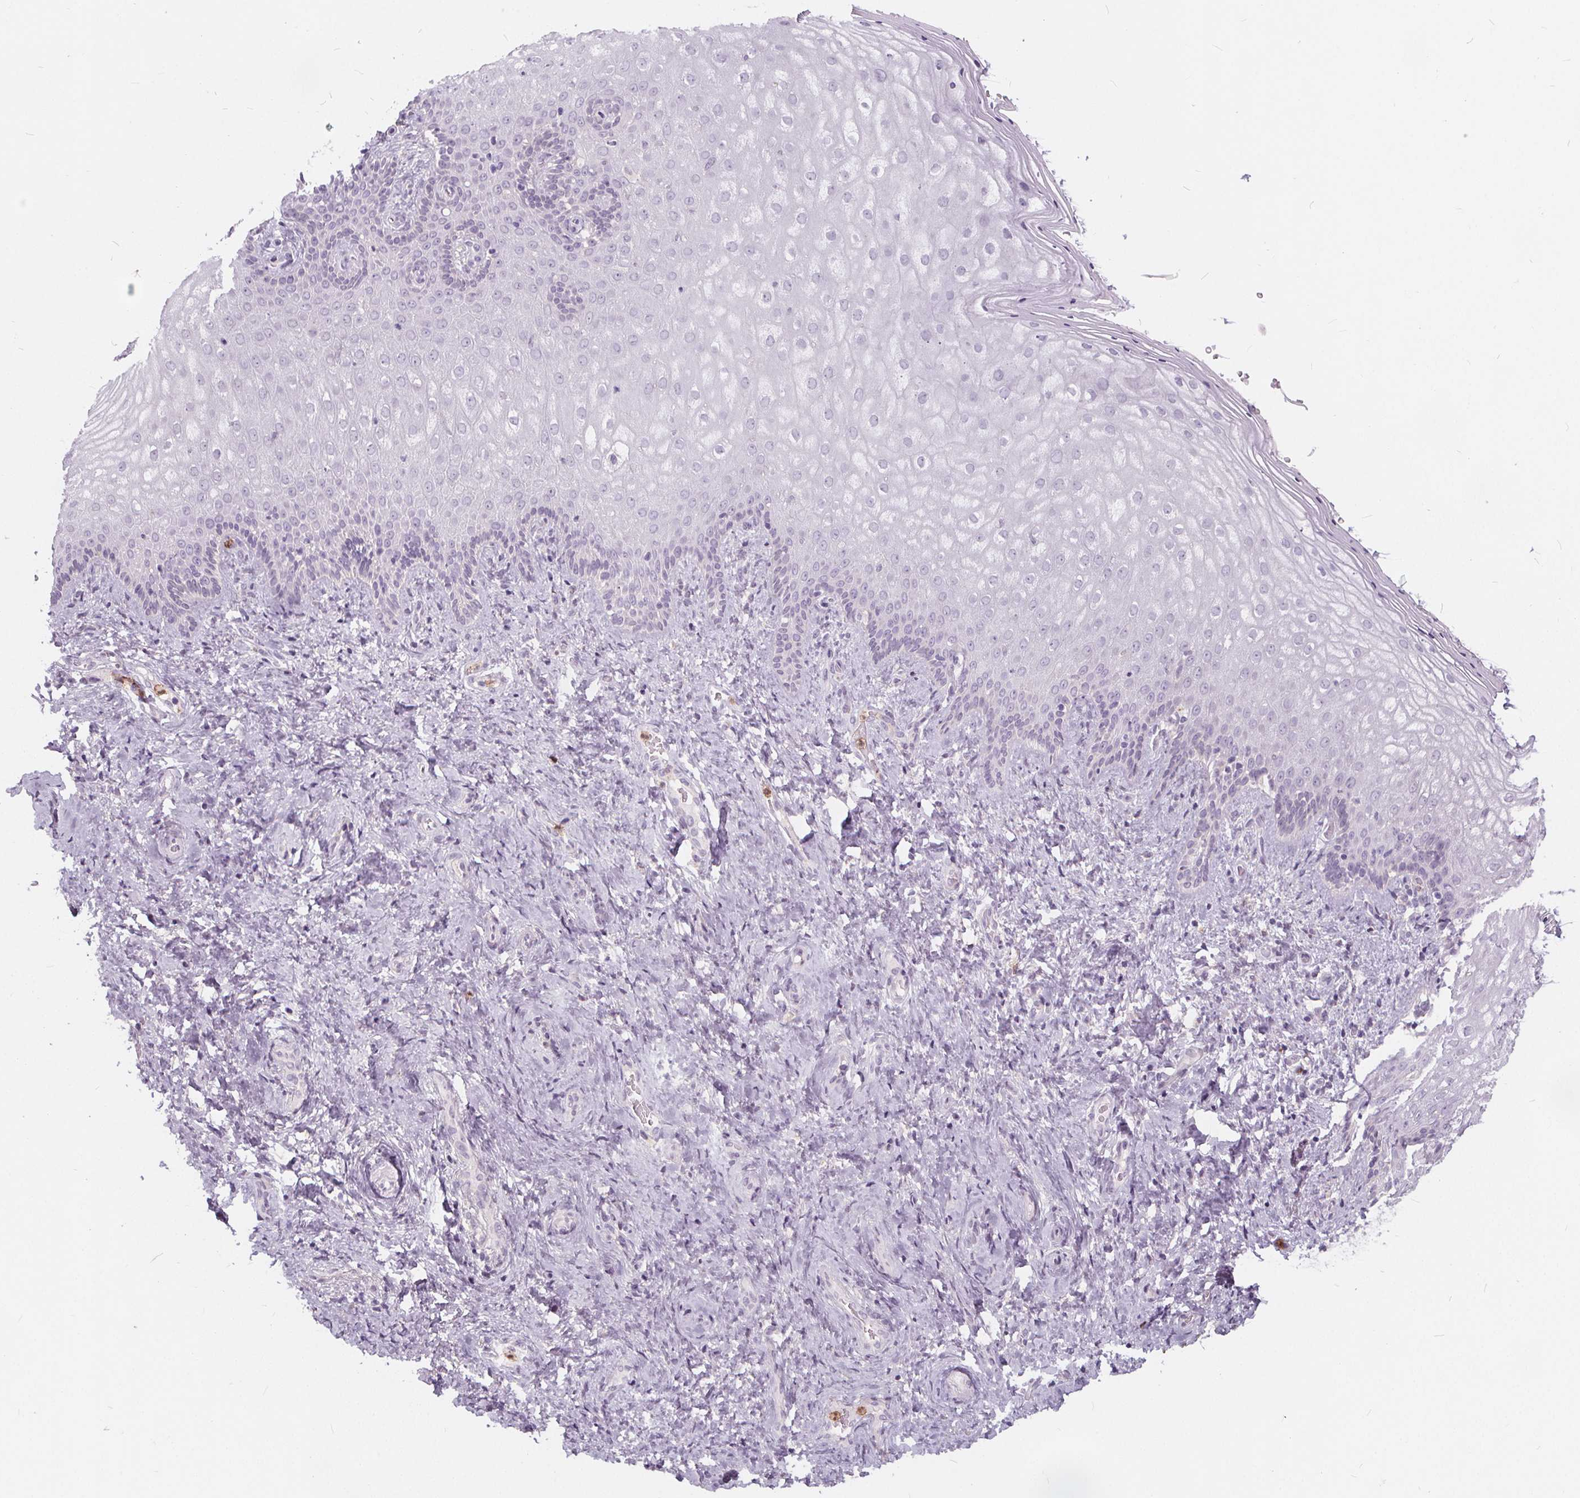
{"staining": {"intensity": "negative", "quantity": "none", "location": "none"}, "tissue": "vagina", "cell_type": "Squamous epithelial cells", "image_type": "normal", "snomed": [{"axis": "morphology", "description": "Normal tissue, NOS"}, {"axis": "topography", "description": "Vagina"}], "caption": "The image displays no staining of squamous epithelial cells in unremarkable vagina.", "gene": "HAAO", "patient": {"sex": "female", "age": 42}}